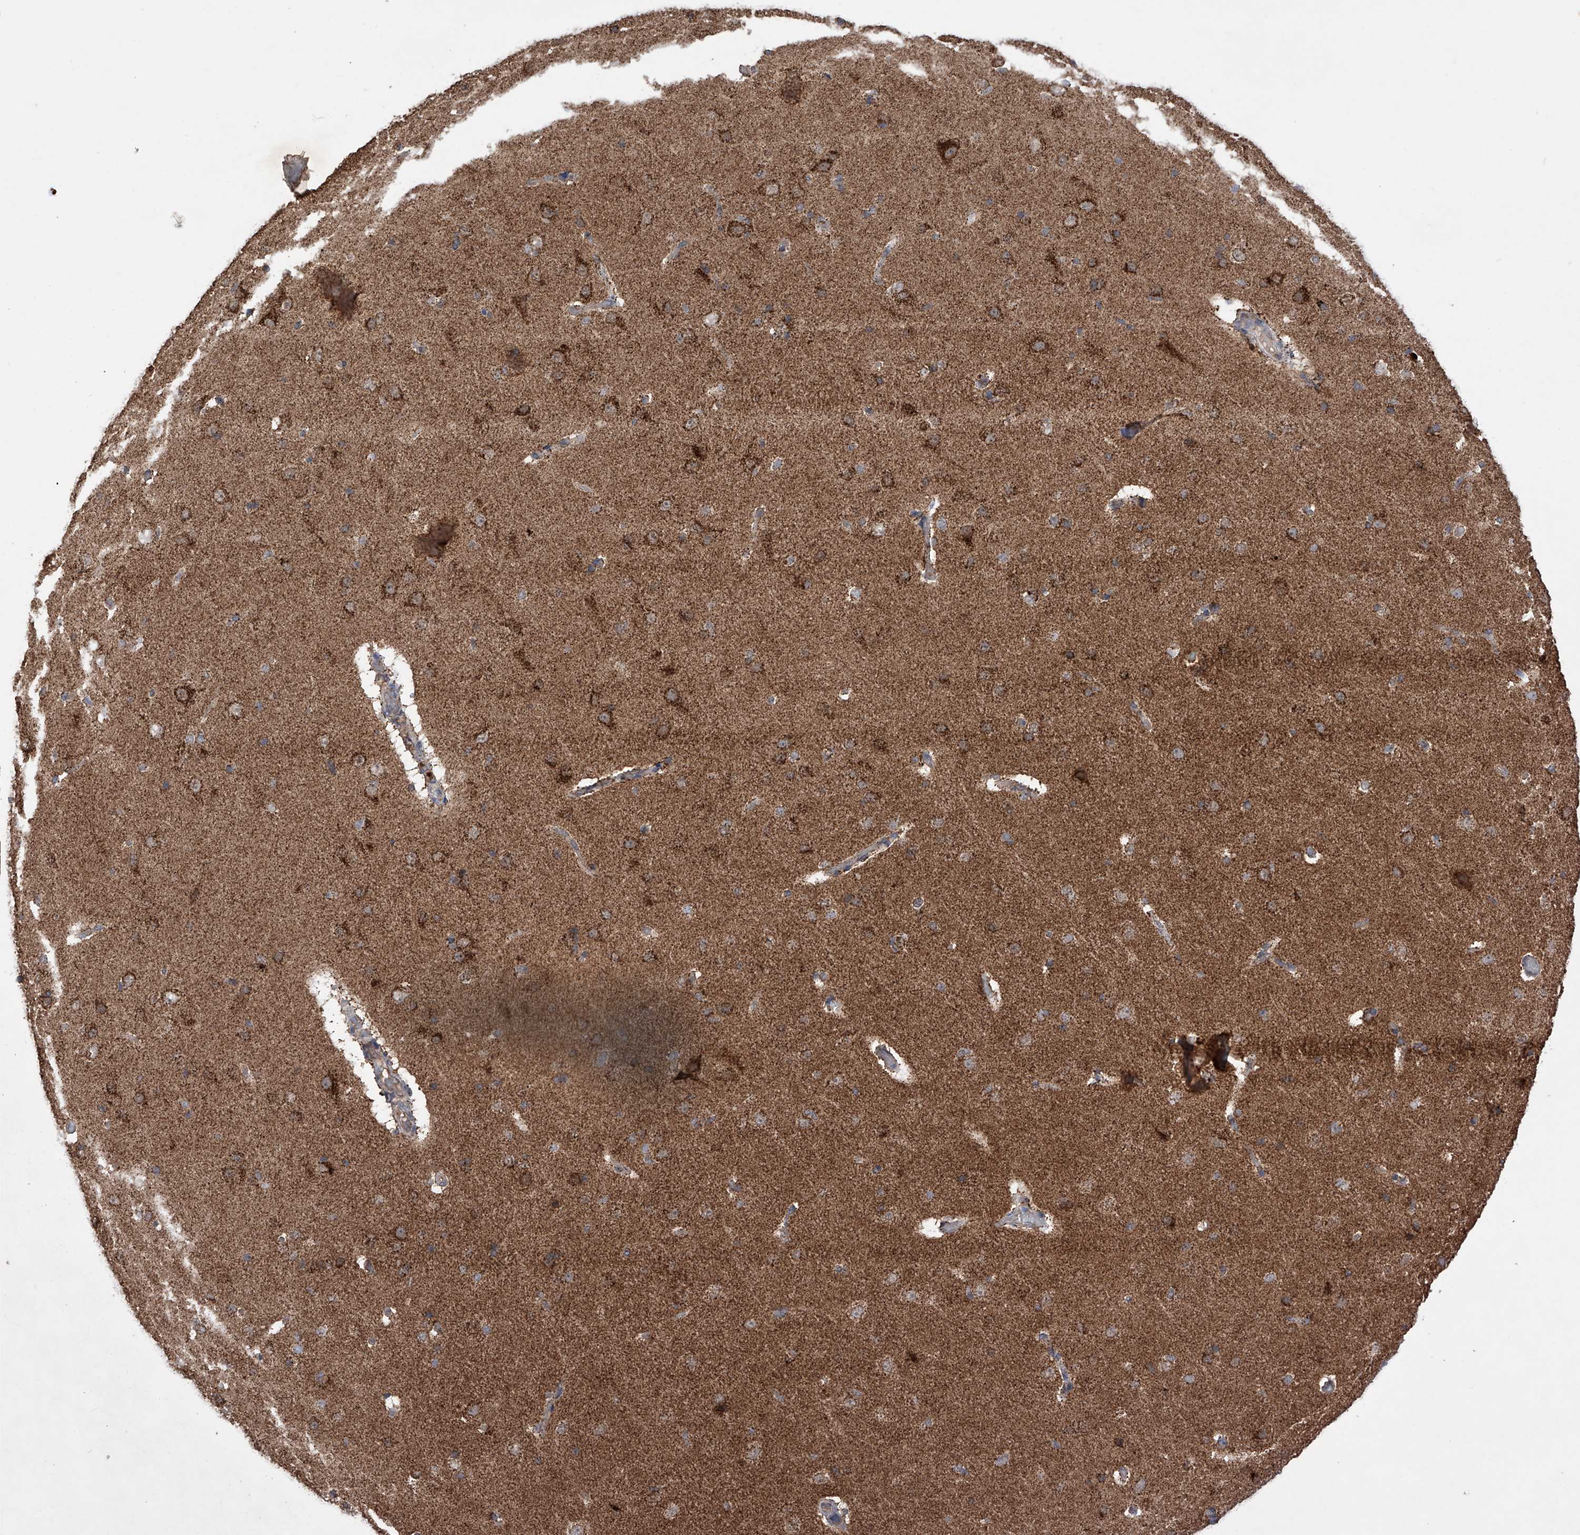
{"staining": {"intensity": "negative", "quantity": "none", "location": "none"}, "tissue": "cerebral cortex", "cell_type": "Endothelial cells", "image_type": "normal", "snomed": [{"axis": "morphology", "description": "Normal tissue, NOS"}, {"axis": "topography", "description": "Cerebral cortex"}], "caption": "Image shows no protein positivity in endothelial cells of normal cerebral cortex. (DAB immunohistochemistry with hematoxylin counter stain).", "gene": "SDHAF4", "patient": {"sex": "male", "age": 34}}